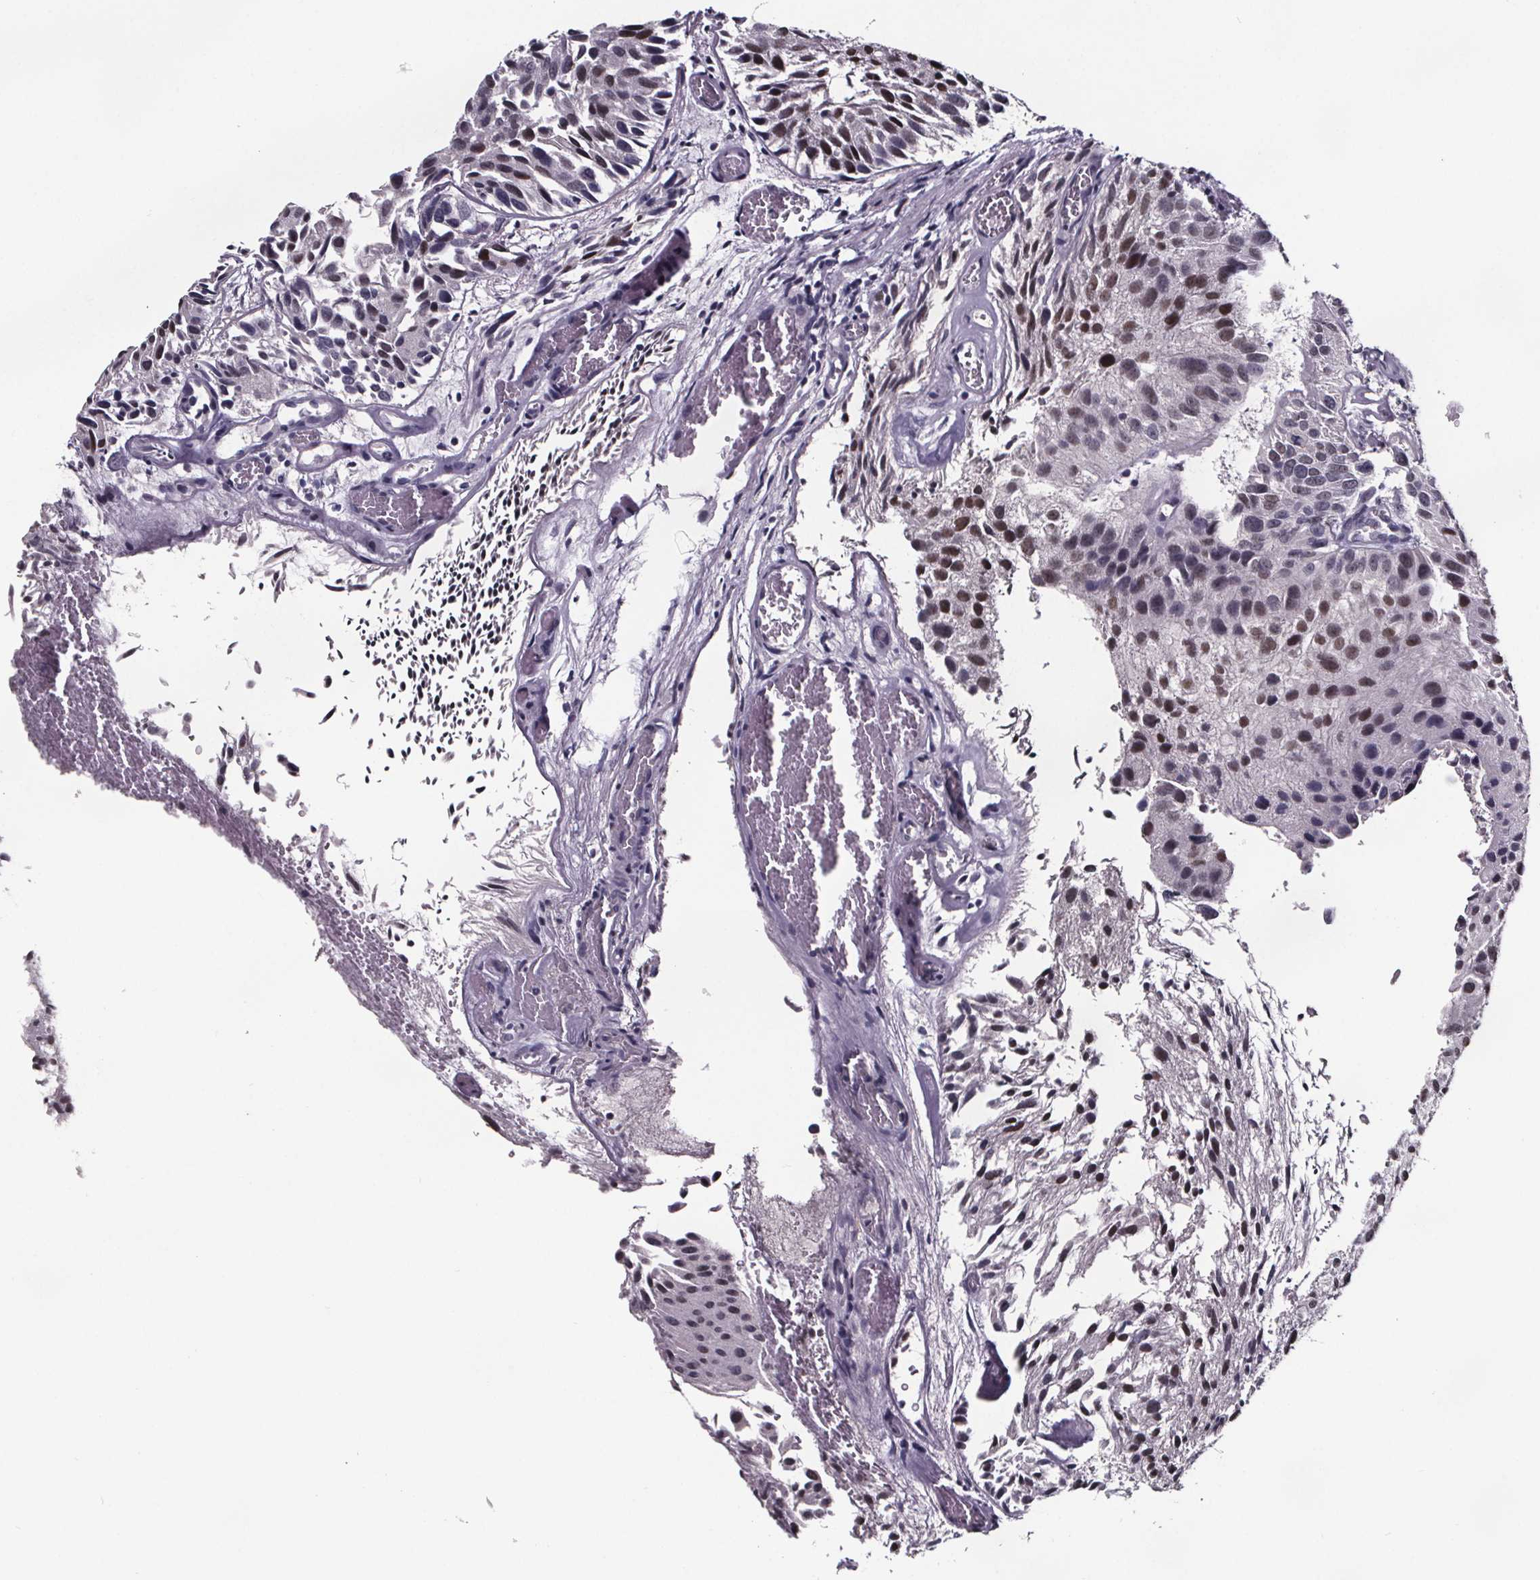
{"staining": {"intensity": "moderate", "quantity": "<25%", "location": "nuclear"}, "tissue": "urothelial cancer", "cell_type": "Tumor cells", "image_type": "cancer", "snomed": [{"axis": "morphology", "description": "Urothelial carcinoma, Low grade"}, {"axis": "topography", "description": "Urinary bladder"}], "caption": "Protein analysis of urothelial carcinoma (low-grade) tissue reveals moderate nuclear positivity in approximately <25% of tumor cells.", "gene": "AR", "patient": {"sex": "female", "age": 87}}